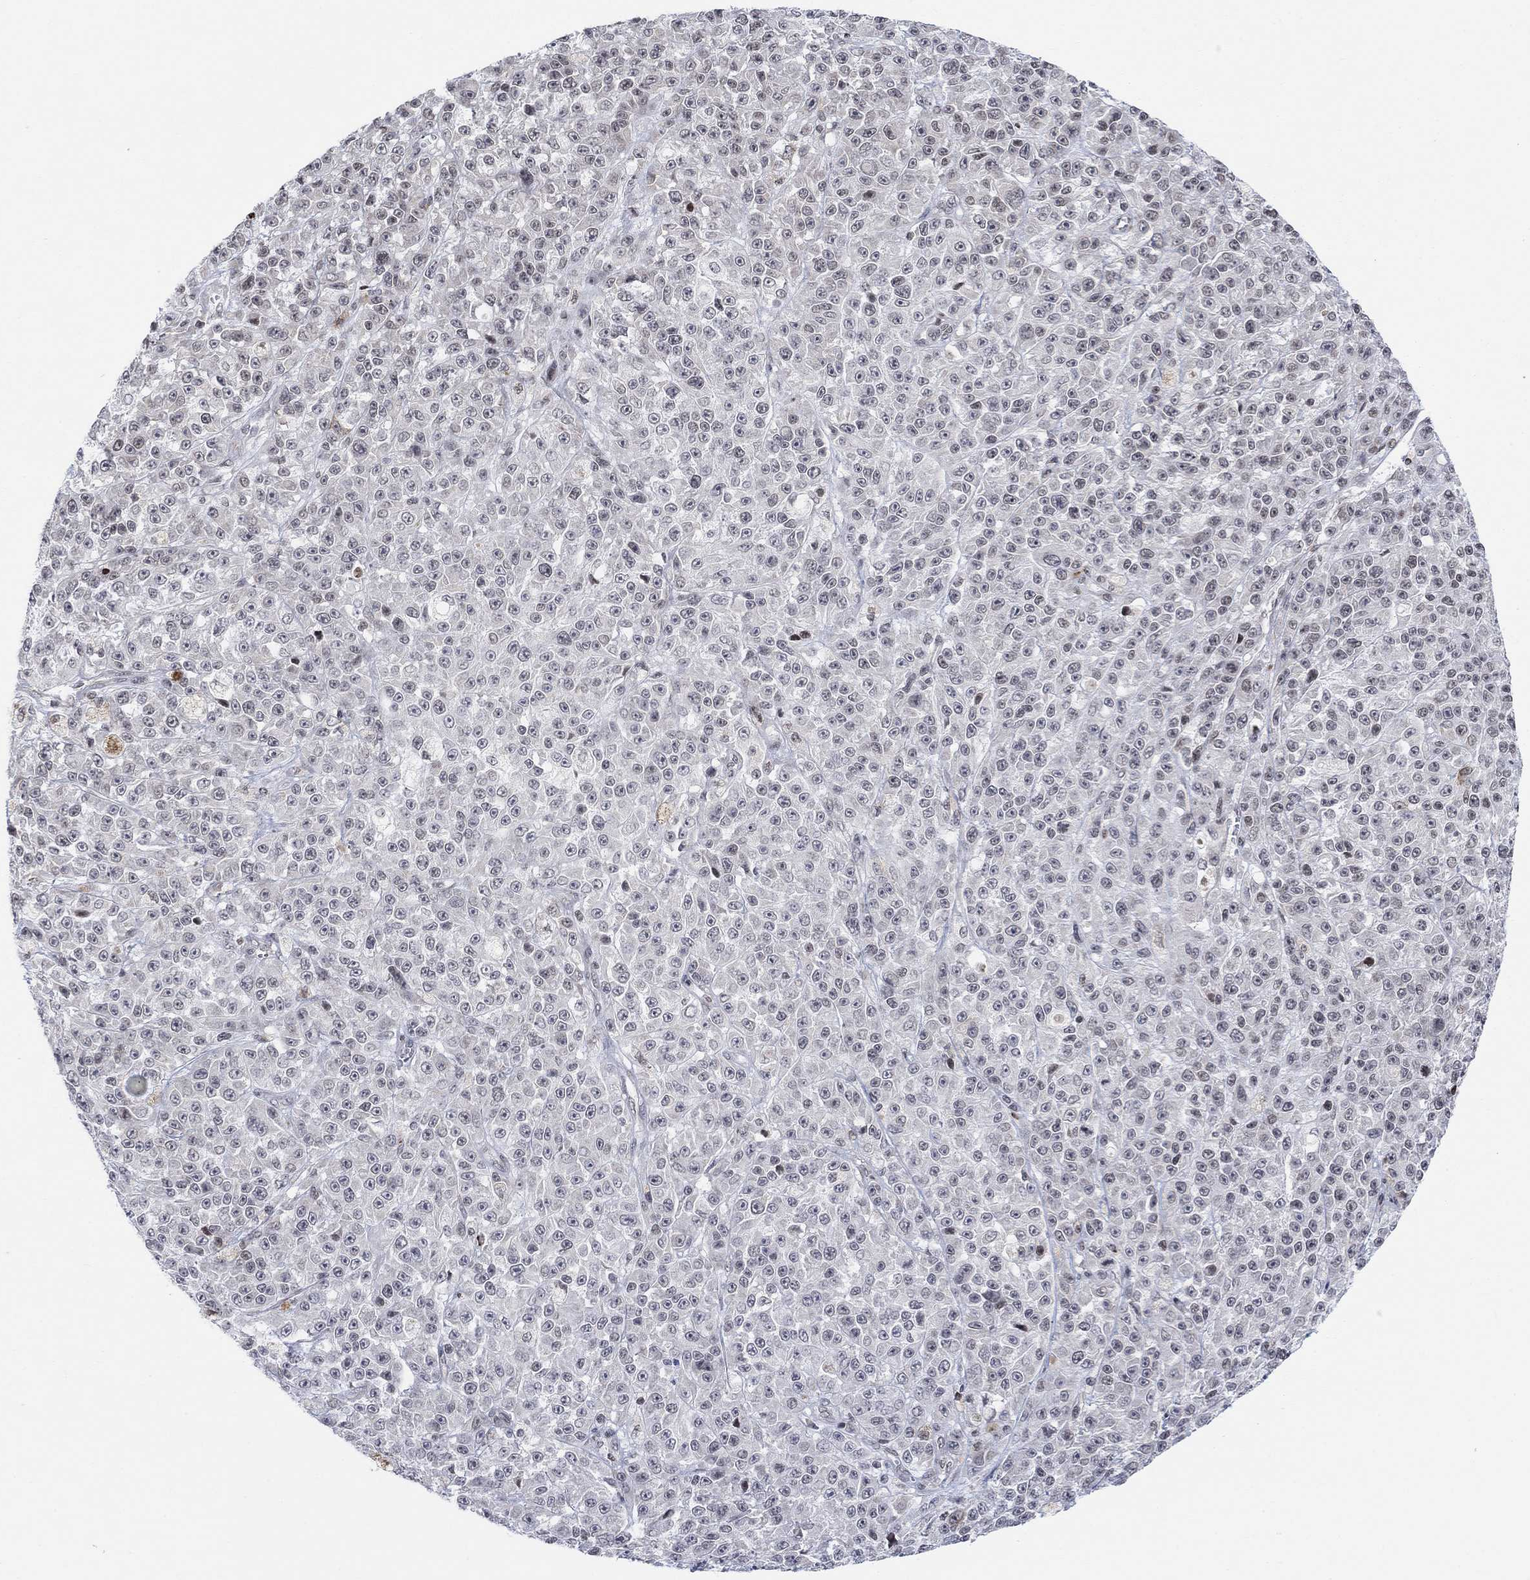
{"staining": {"intensity": "negative", "quantity": "none", "location": "none"}, "tissue": "melanoma", "cell_type": "Tumor cells", "image_type": "cancer", "snomed": [{"axis": "morphology", "description": "Malignant melanoma, NOS"}, {"axis": "topography", "description": "Skin"}], "caption": "Human melanoma stained for a protein using immunohistochemistry exhibits no expression in tumor cells.", "gene": "ABHD14A", "patient": {"sex": "female", "age": 58}}